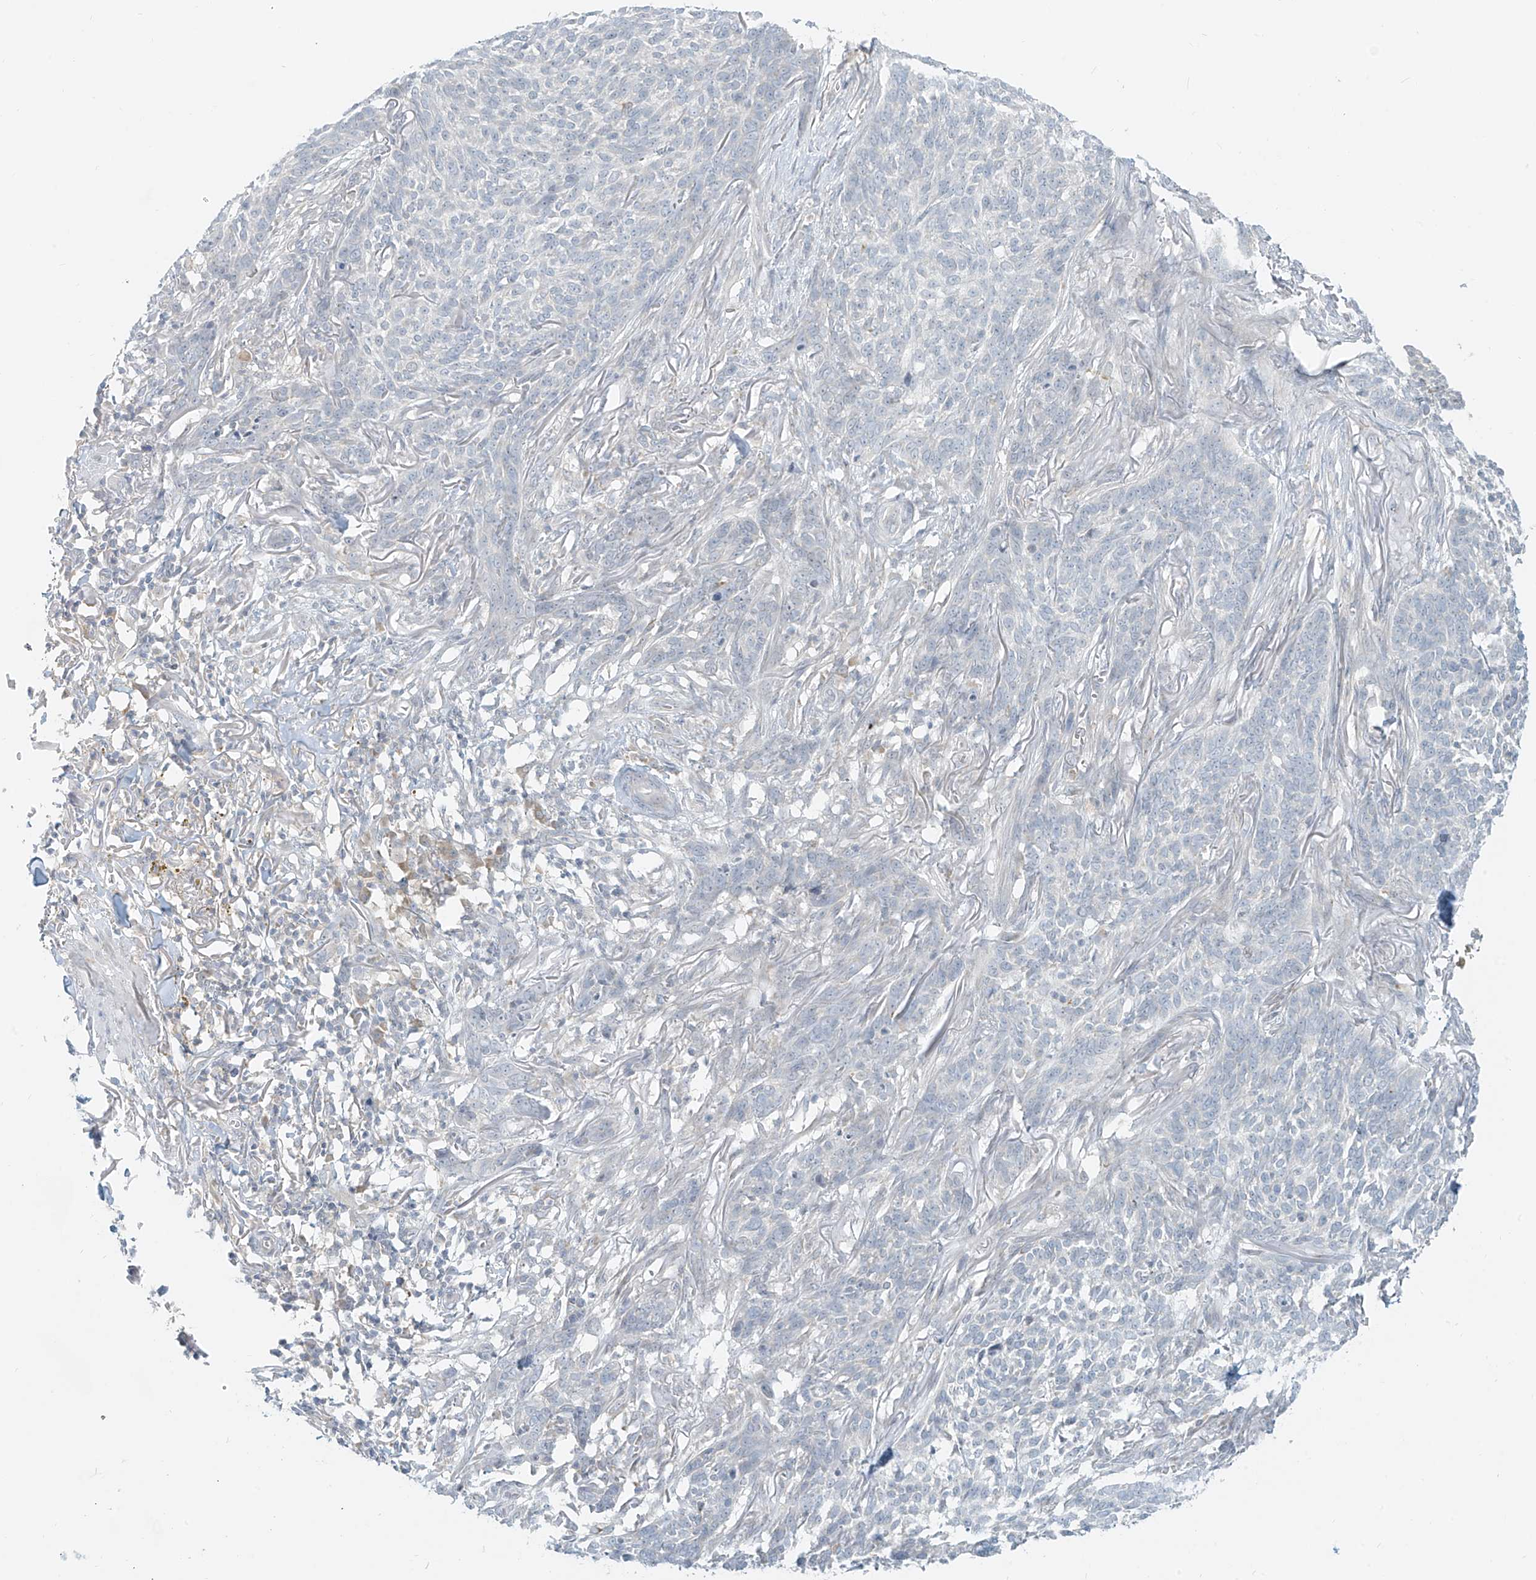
{"staining": {"intensity": "negative", "quantity": "none", "location": "none"}, "tissue": "skin cancer", "cell_type": "Tumor cells", "image_type": "cancer", "snomed": [{"axis": "morphology", "description": "Basal cell carcinoma"}, {"axis": "topography", "description": "Skin"}], "caption": "Immunohistochemical staining of human basal cell carcinoma (skin) shows no significant staining in tumor cells.", "gene": "C2orf42", "patient": {"sex": "male", "age": 85}}